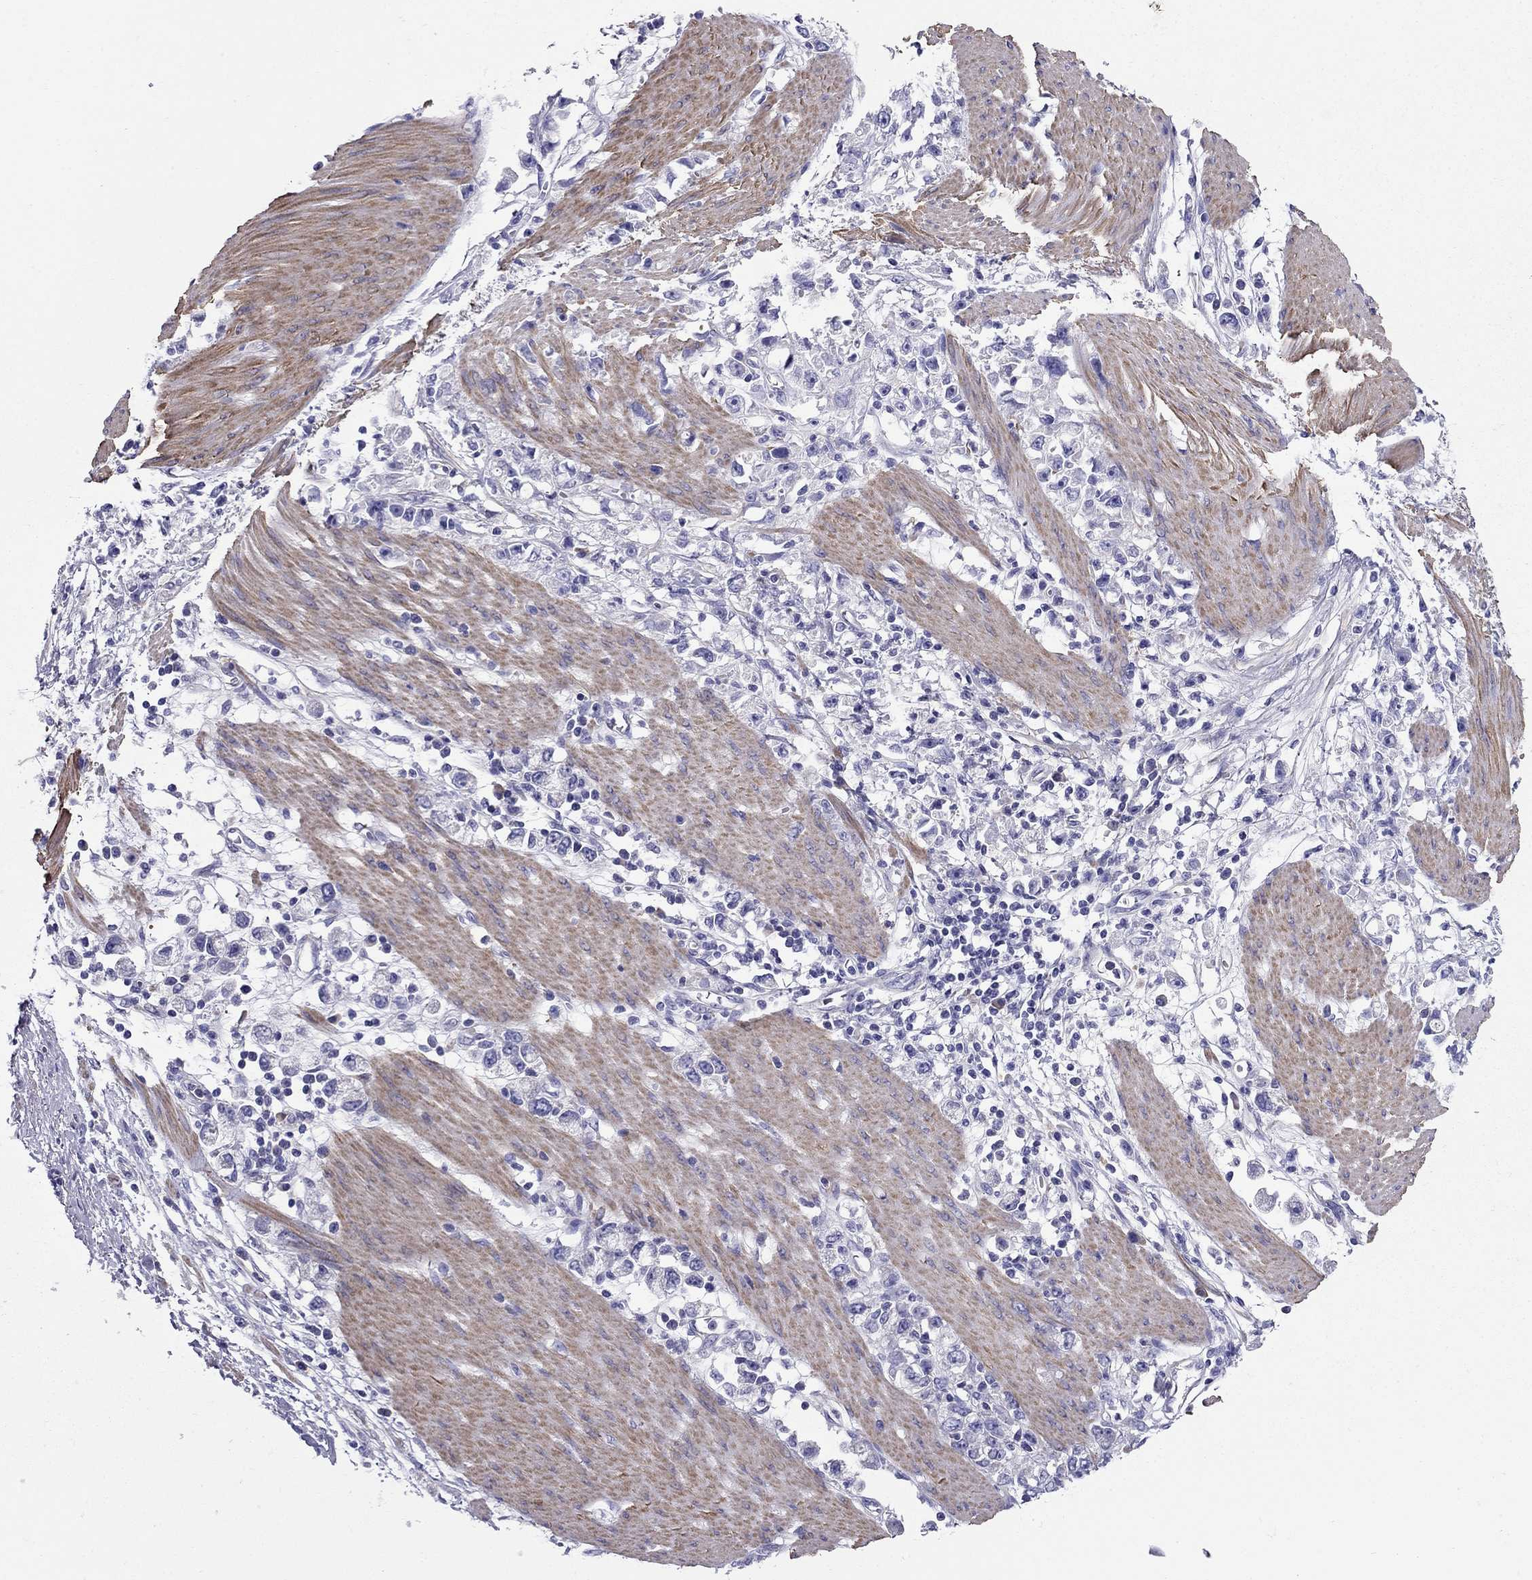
{"staining": {"intensity": "negative", "quantity": "none", "location": "none"}, "tissue": "stomach cancer", "cell_type": "Tumor cells", "image_type": "cancer", "snomed": [{"axis": "morphology", "description": "Adenocarcinoma, NOS"}, {"axis": "topography", "description": "Stomach"}], "caption": "Tumor cells show no significant protein staining in stomach adenocarcinoma.", "gene": "GPR50", "patient": {"sex": "female", "age": 59}}